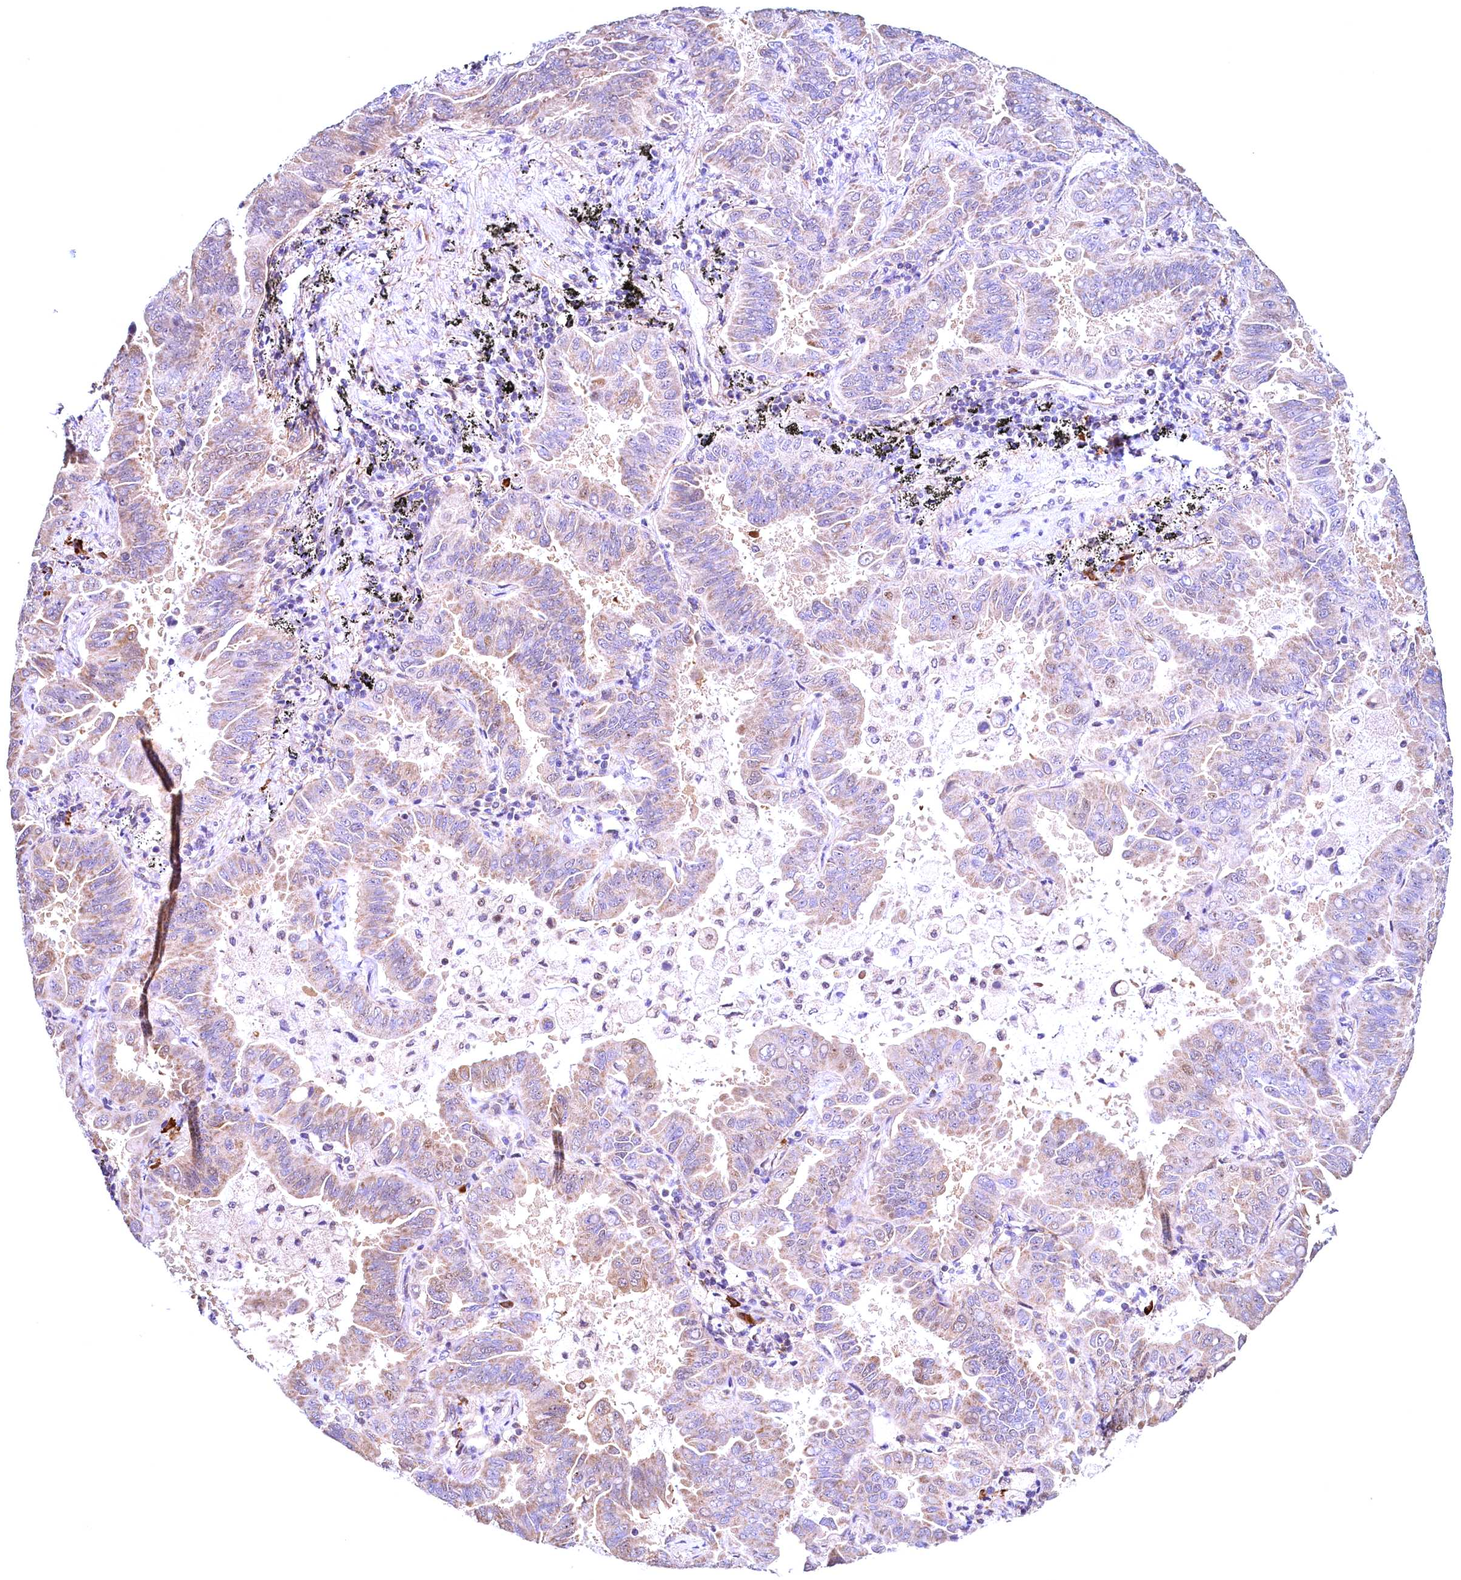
{"staining": {"intensity": "weak", "quantity": ">75%", "location": "cytoplasmic/membranous"}, "tissue": "lung cancer", "cell_type": "Tumor cells", "image_type": "cancer", "snomed": [{"axis": "morphology", "description": "Adenocarcinoma, NOS"}, {"axis": "topography", "description": "Lung"}], "caption": "High-power microscopy captured an immunohistochemistry micrograph of lung cancer (adenocarcinoma), revealing weak cytoplasmic/membranous staining in approximately >75% of tumor cells.", "gene": "RBFA", "patient": {"sex": "male", "age": 64}}